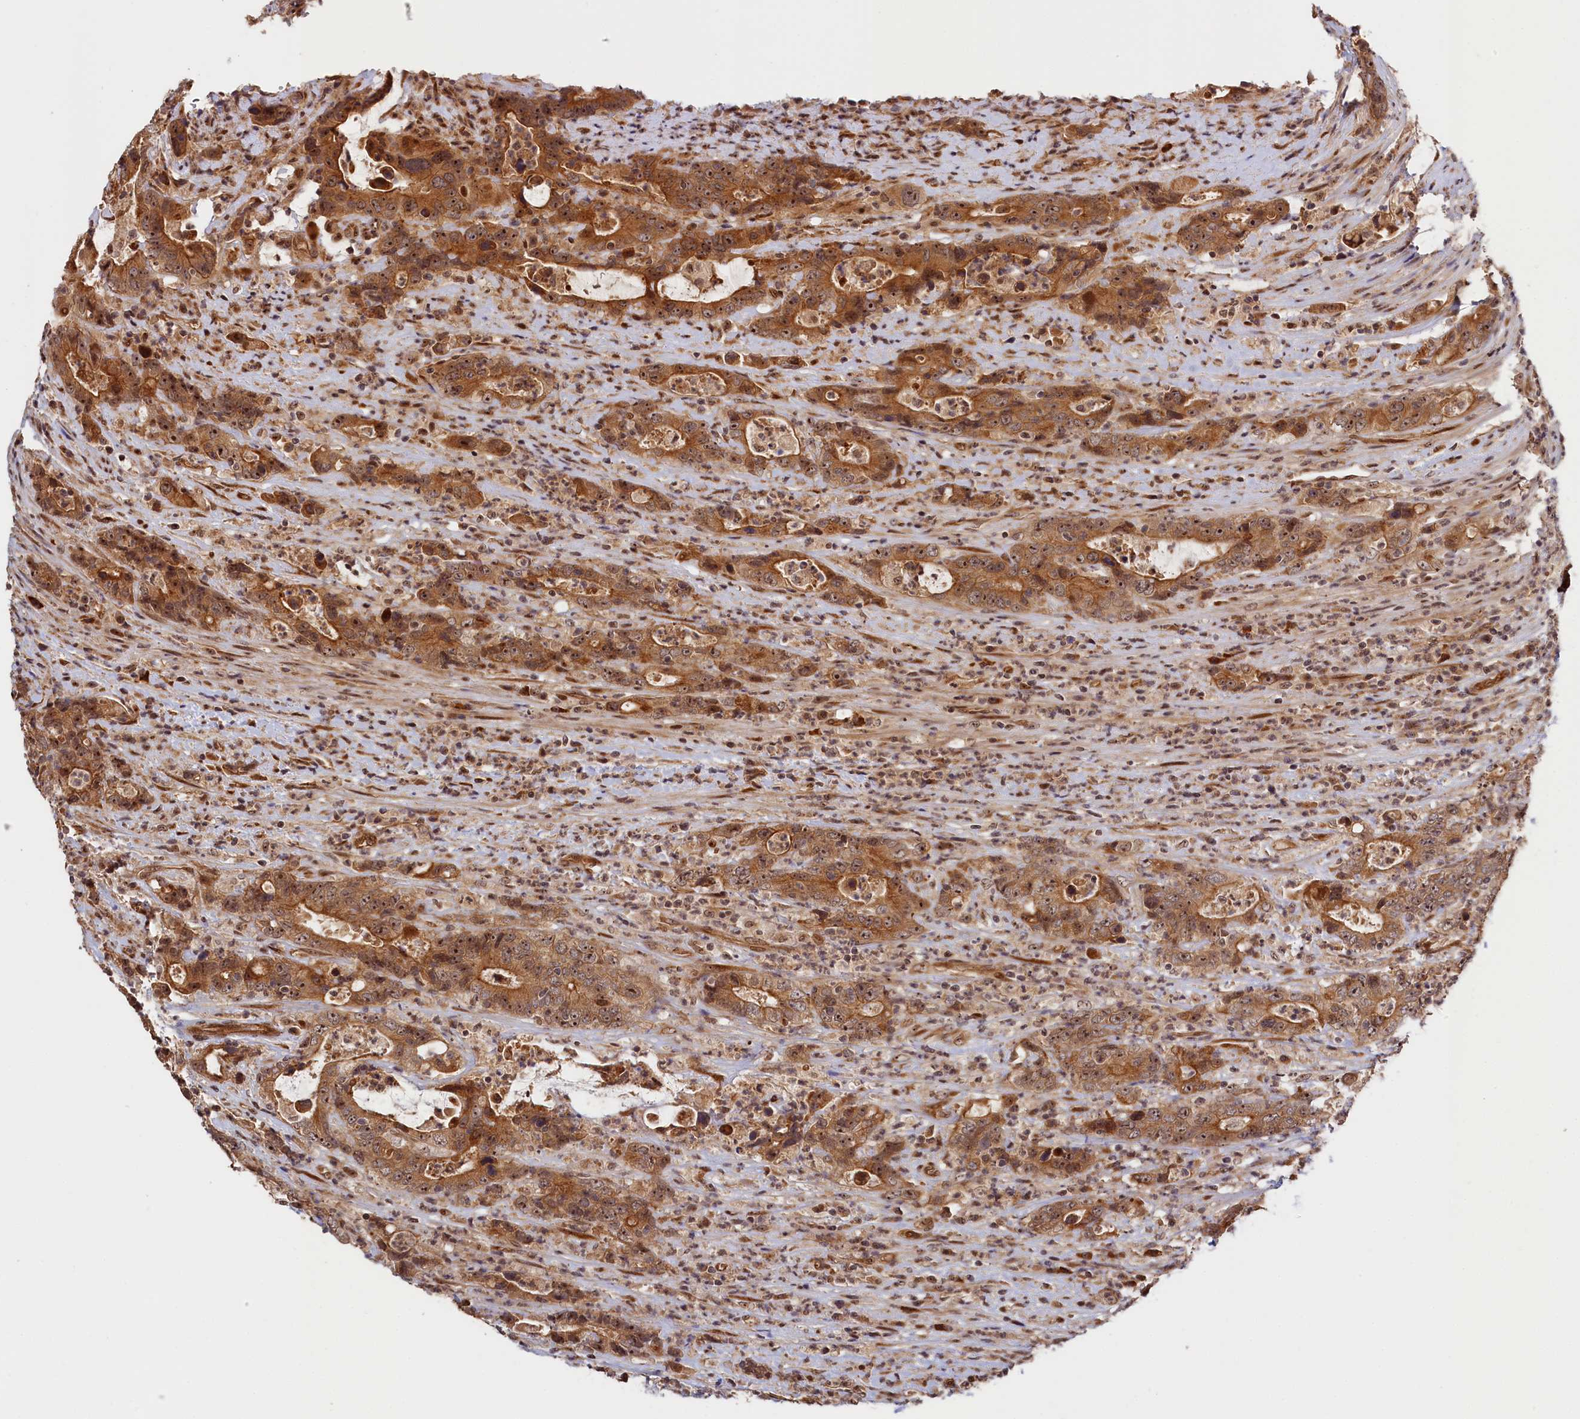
{"staining": {"intensity": "strong", "quantity": ">75%", "location": "cytoplasmic/membranous,nuclear"}, "tissue": "colorectal cancer", "cell_type": "Tumor cells", "image_type": "cancer", "snomed": [{"axis": "morphology", "description": "Adenocarcinoma, NOS"}, {"axis": "topography", "description": "Colon"}], "caption": "Colorectal cancer (adenocarcinoma) tissue displays strong cytoplasmic/membranous and nuclear positivity in approximately >75% of tumor cells The protein is stained brown, and the nuclei are stained in blue (DAB IHC with brightfield microscopy, high magnification).", "gene": "ANKRD24", "patient": {"sex": "female", "age": 75}}